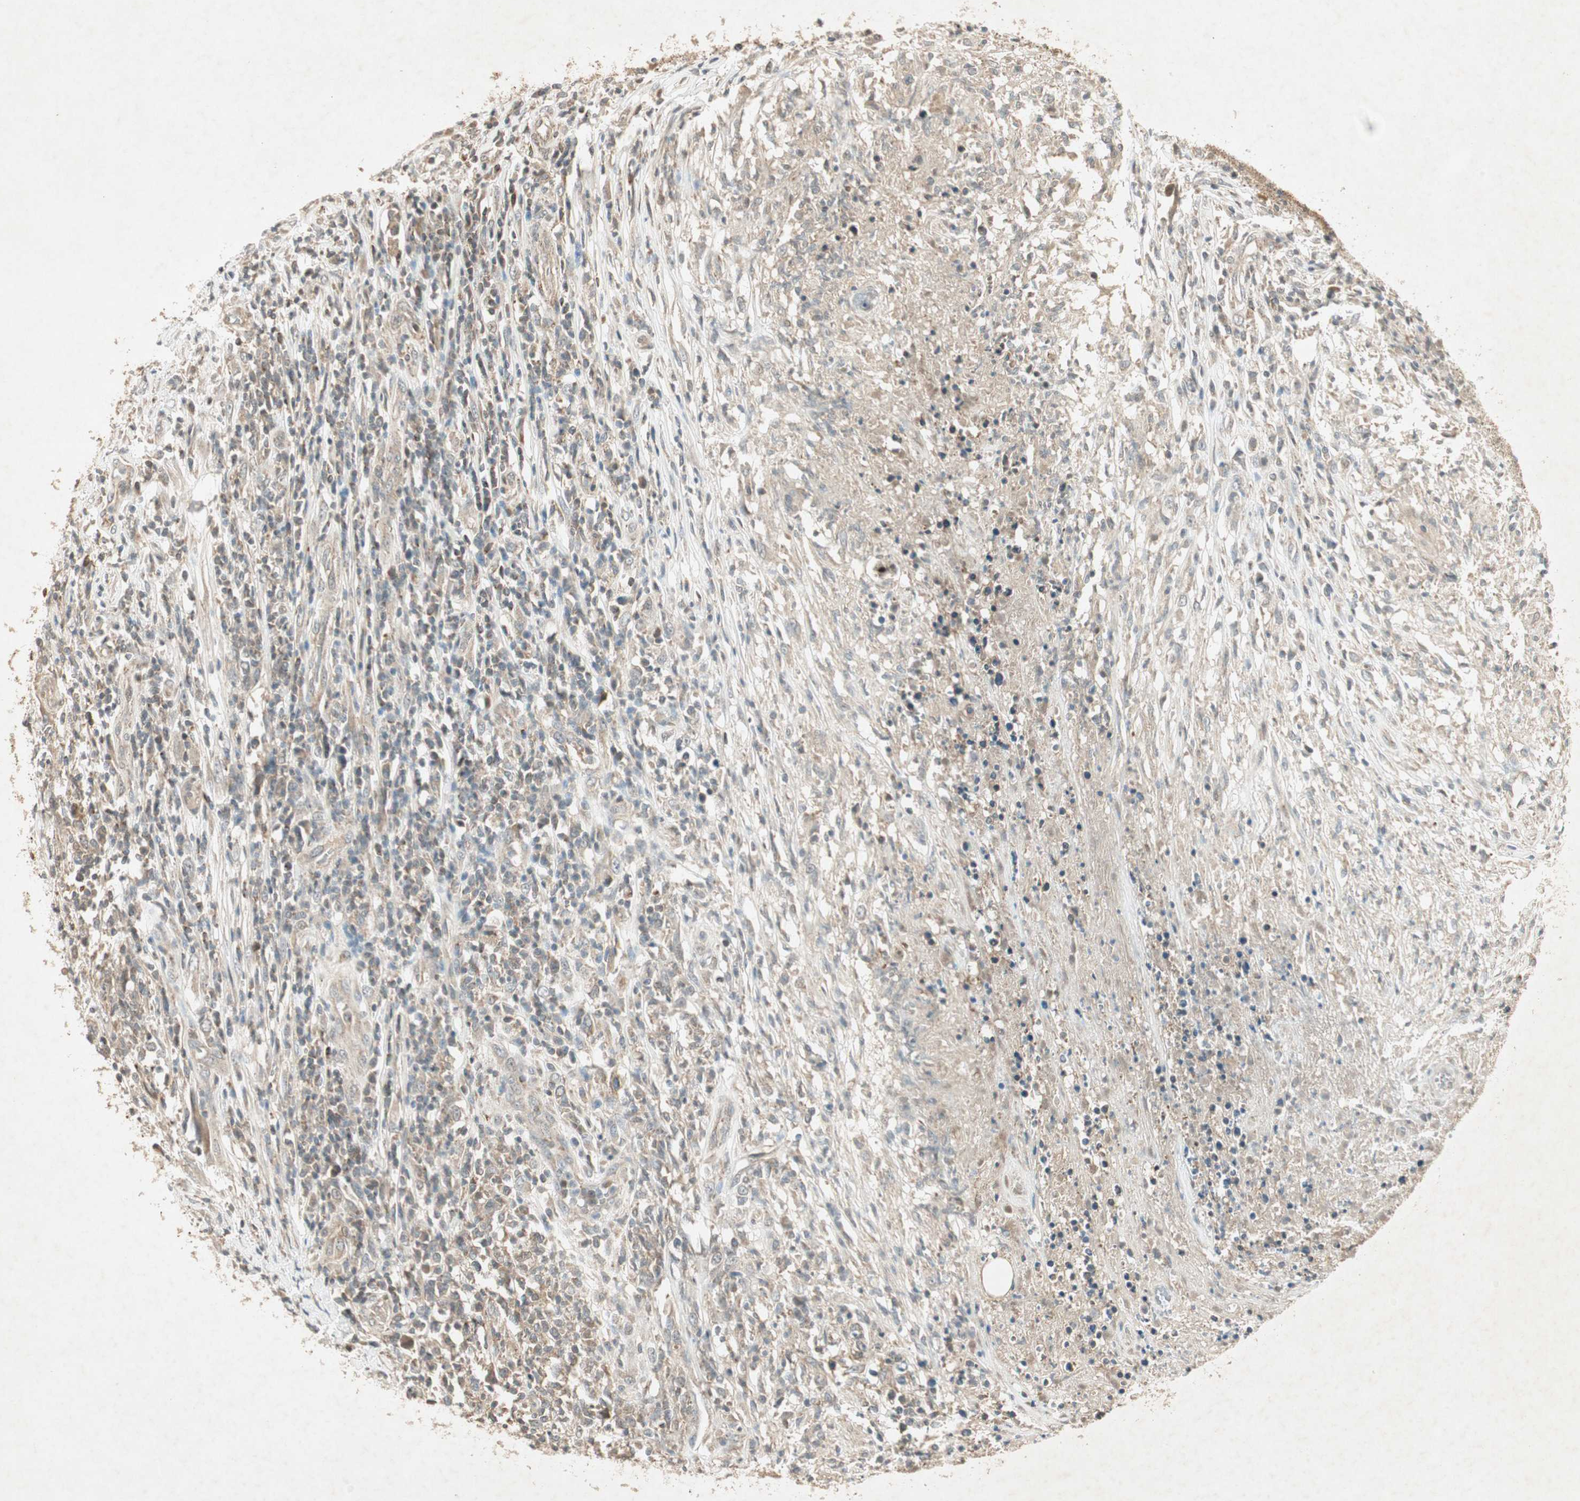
{"staining": {"intensity": "weak", "quantity": ">75%", "location": "cytoplasmic/membranous"}, "tissue": "lymphoma", "cell_type": "Tumor cells", "image_type": "cancer", "snomed": [{"axis": "morphology", "description": "Malignant lymphoma, non-Hodgkin's type, High grade"}, {"axis": "topography", "description": "Lymph node"}], "caption": "DAB (3,3'-diaminobenzidine) immunohistochemical staining of human lymphoma reveals weak cytoplasmic/membranous protein positivity in approximately >75% of tumor cells. Using DAB (3,3'-diaminobenzidine) (brown) and hematoxylin (blue) stains, captured at high magnification using brightfield microscopy.", "gene": "USP2", "patient": {"sex": "female", "age": 84}}